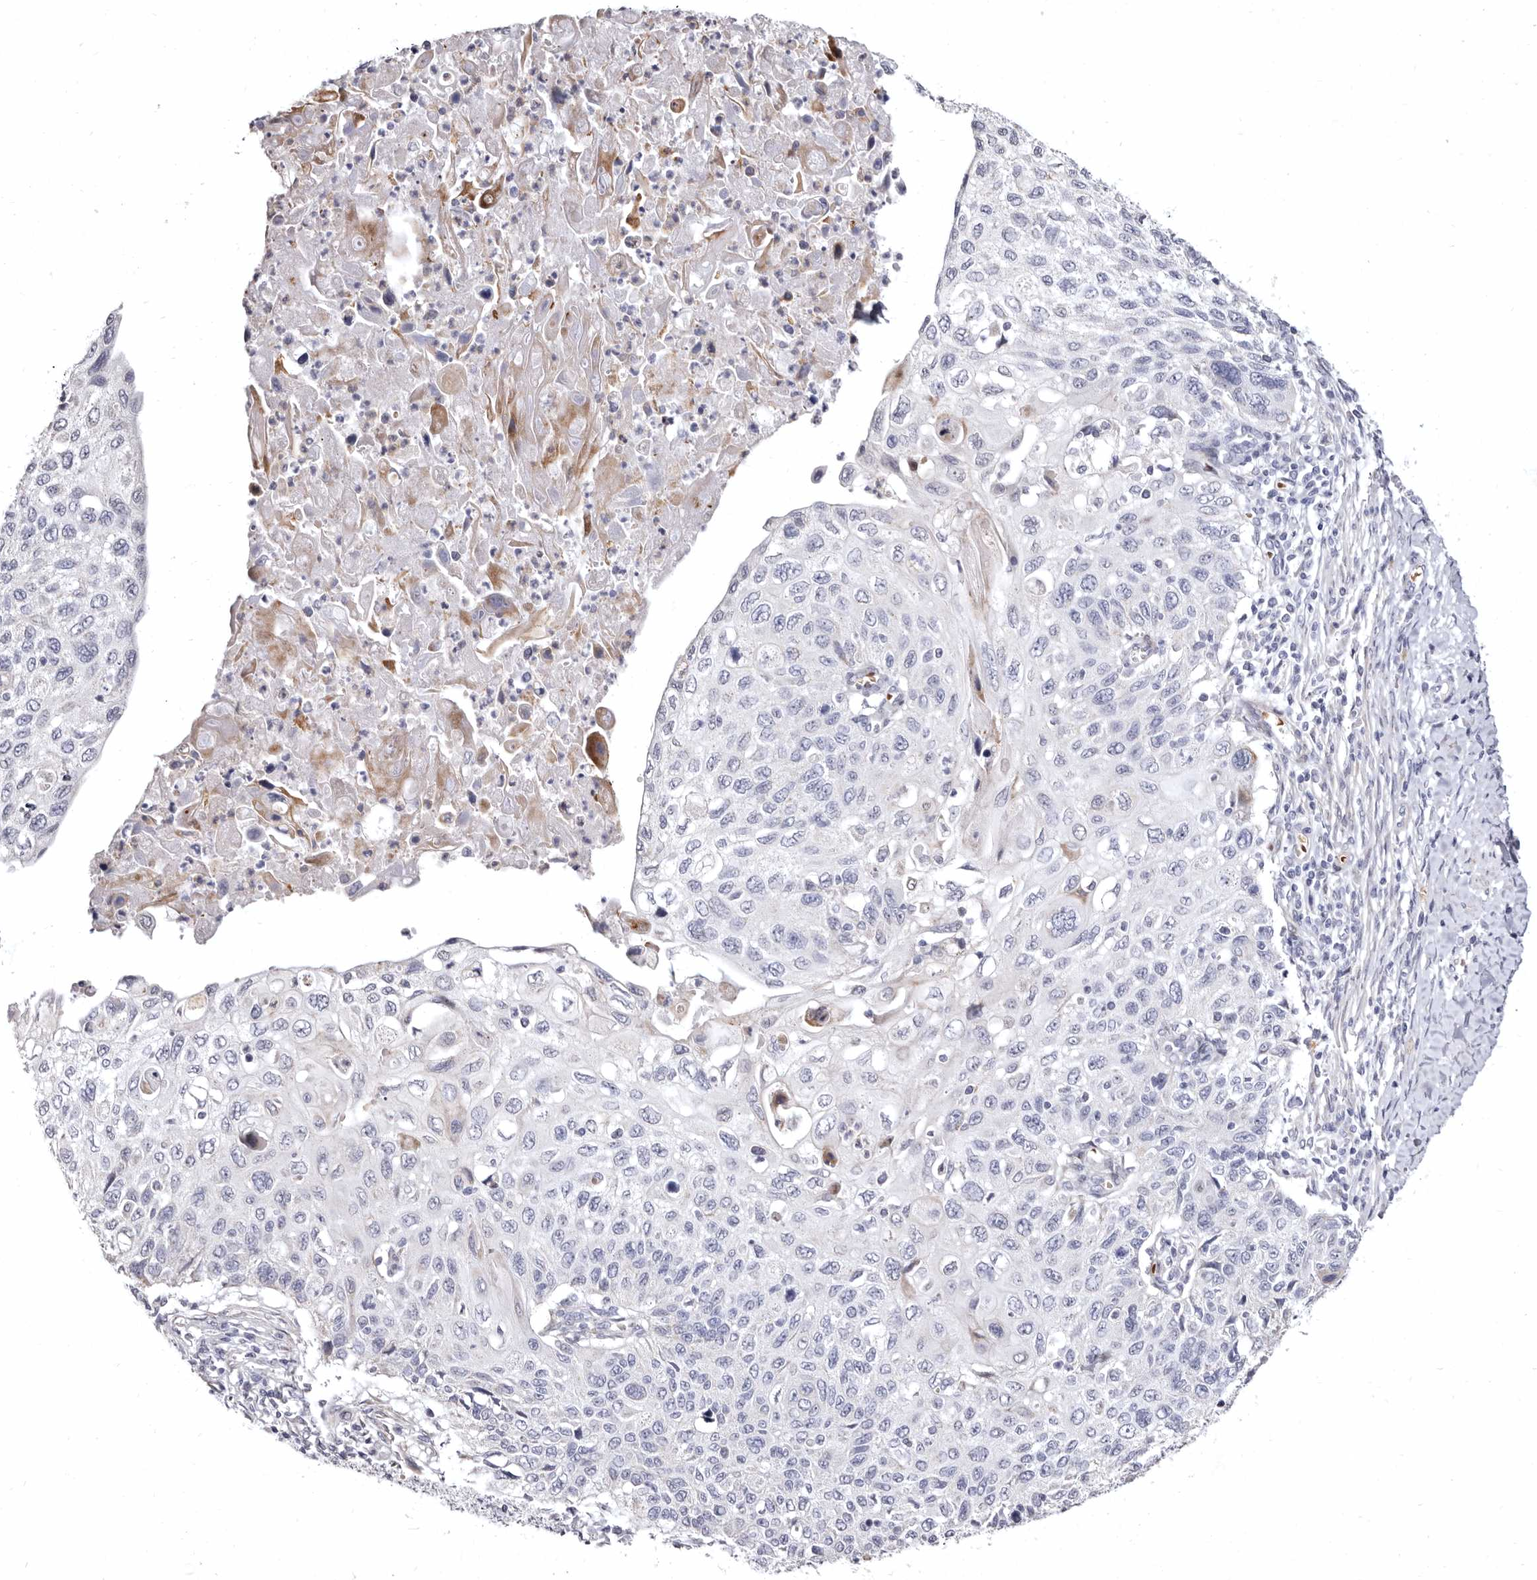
{"staining": {"intensity": "negative", "quantity": "none", "location": "none"}, "tissue": "cervical cancer", "cell_type": "Tumor cells", "image_type": "cancer", "snomed": [{"axis": "morphology", "description": "Squamous cell carcinoma, NOS"}, {"axis": "topography", "description": "Cervix"}], "caption": "A high-resolution photomicrograph shows immunohistochemistry (IHC) staining of cervical cancer, which exhibits no significant positivity in tumor cells.", "gene": "AIDA", "patient": {"sex": "female", "age": 70}}